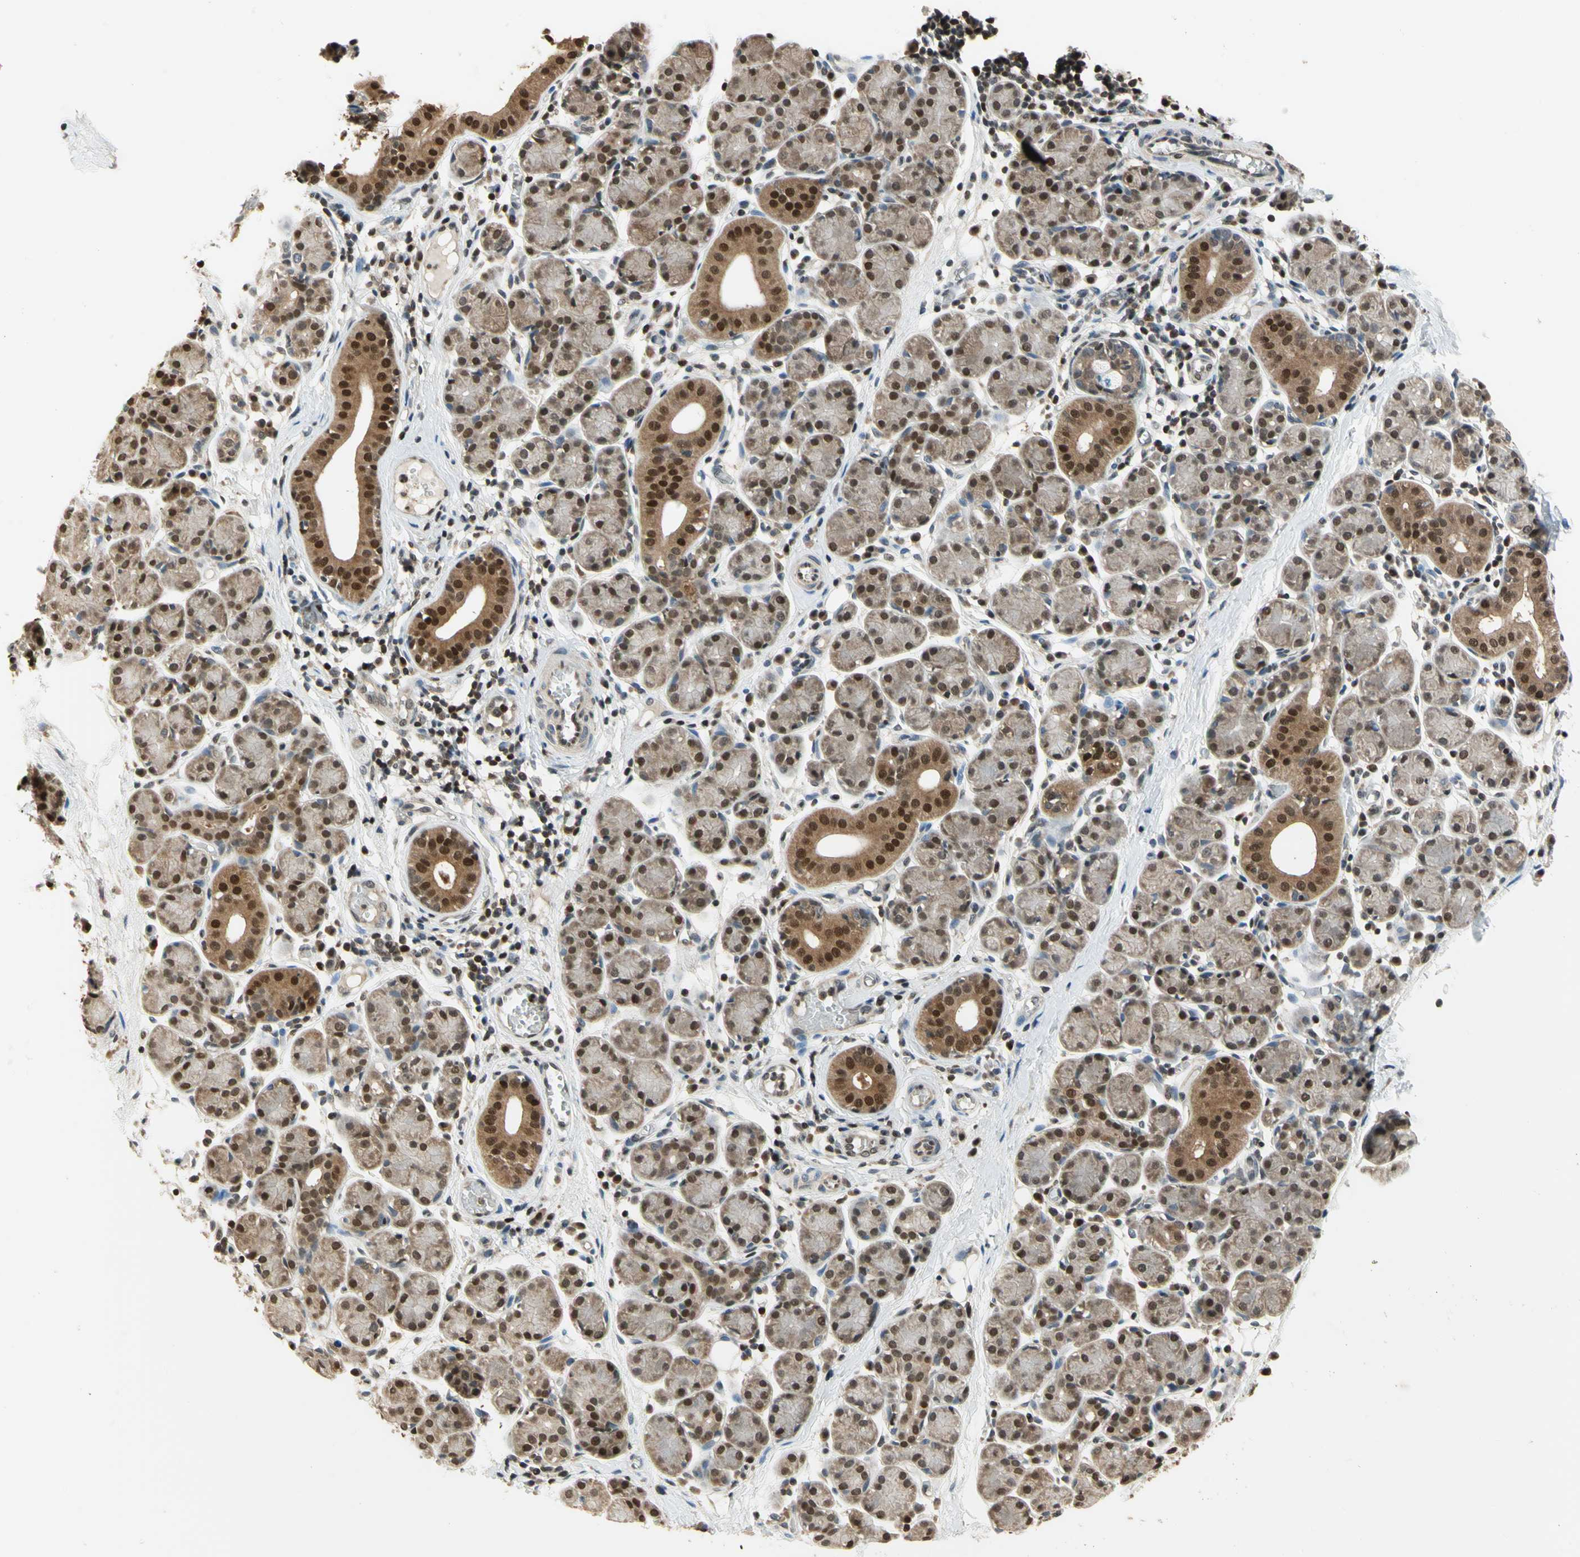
{"staining": {"intensity": "moderate", "quantity": ">75%", "location": "cytoplasmic/membranous,nuclear"}, "tissue": "salivary gland", "cell_type": "Glandular cells", "image_type": "normal", "snomed": [{"axis": "morphology", "description": "Normal tissue, NOS"}, {"axis": "morphology", "description": "Inflammation, NOS"}, {"axis": "topography", "description": "Lymph node"}, {"axis": "topography", "description": "Salivary gland"}], "caption": "Immunohistochemistry (IHC) histopathology image of unremarkable salivary gland: human salivary gland stained using IHC demonstrates medium levels of moderate protein expression localized specifically in the cytoplasmic/membranous,nuclear of glandular cells, appearing as a cytoplasmic/membranous,nuclear brown color.", "gene": "GSR", "patient": {"sex": "male", "age": 3}}